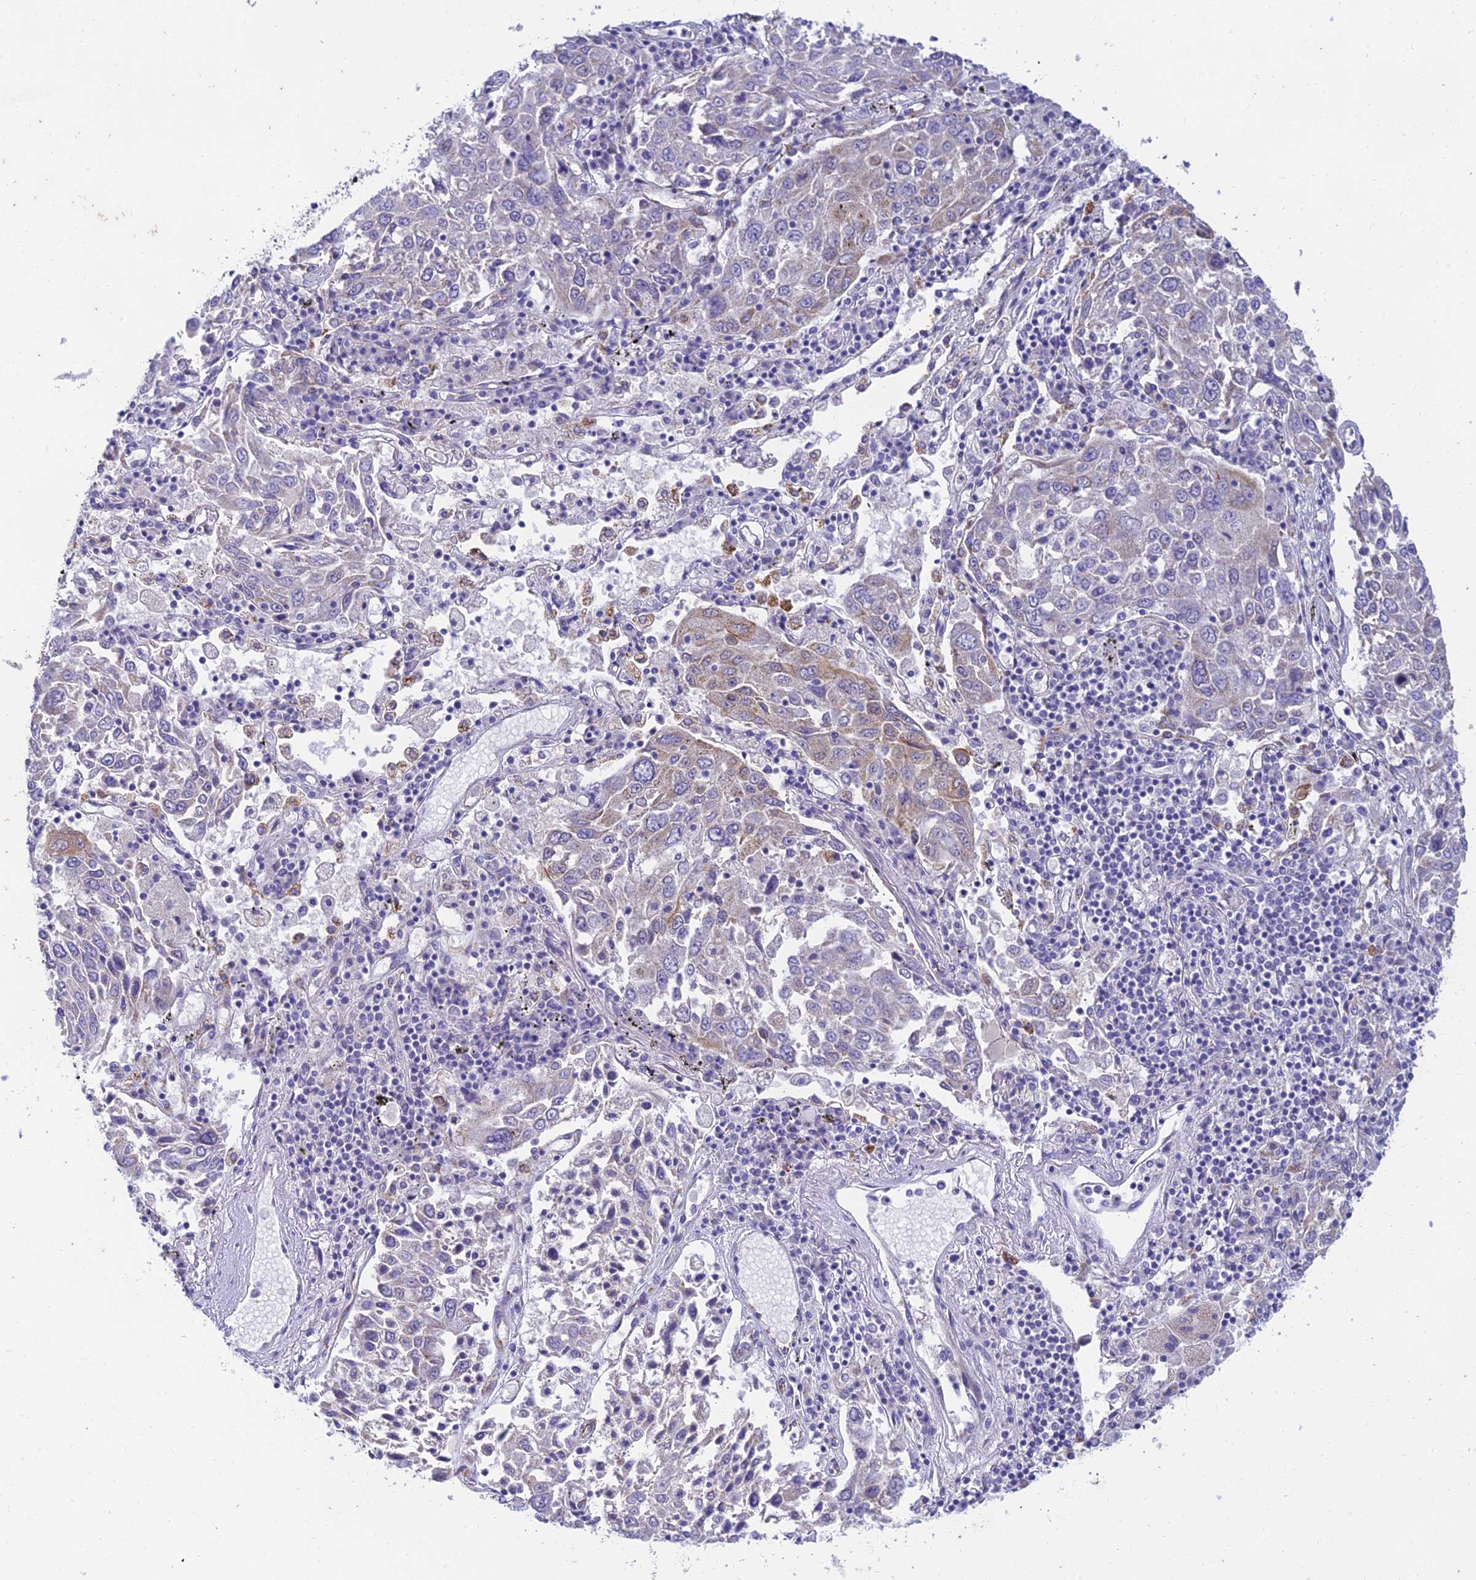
{"staining": {"intensity": "weak", "quantity": "<25%", "location": "cytoplasmic/membranous"}, "tissue": "lung cancer", "cell_type": "Tumor cells", "image_type": "cancer", "snomed": [{"axis": "morphology", "description": "Squamous cell carcinoma, NOS"}, {"axis": "topography", "description": "Lung"}], "caption": "Tumor cells show no significant expression in squamous cell carcinoma (lung). (Immunohistochemistry, brightfield microscopy, high magnification).", "gene": "PTCD2", "patient": {"sex": "male", "age": 65}}